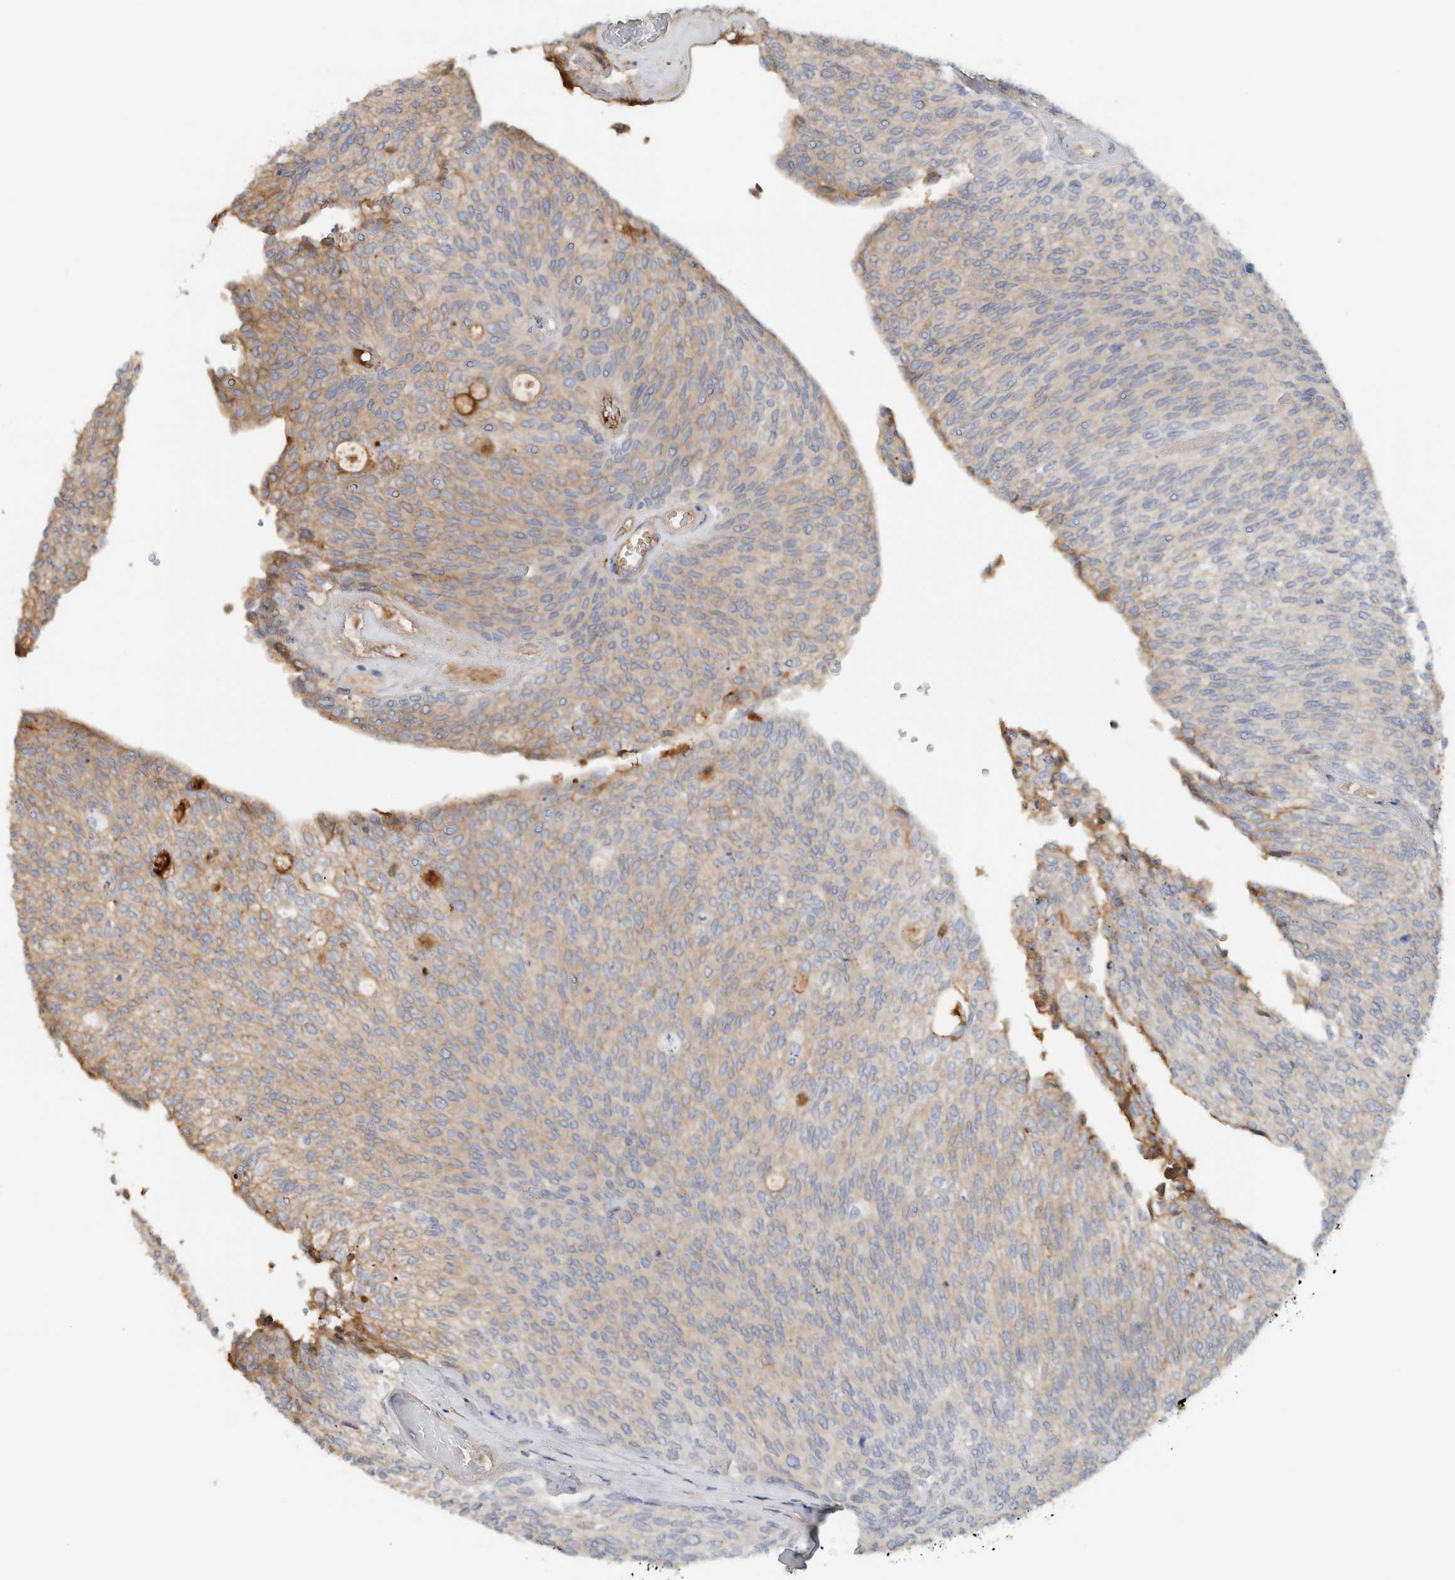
{"staining": {"intensity": "weak", "quantity": "<25%", "location": "cytoplasmic/membranous"}, "tissue": "urothelial cancer", "cell_type": "Tumor cells", "image_type": "cancer", "snomed": [{"axis": "morphology", "description": "Urothelial carcinoma, Low grade"}, {"axis": "topography", "description": "Urinary bladder"}], "caption": "Tumor cells are negative for protein expression in human urothelial cancer.", "gene": "CFI", "patient": {"sex": "female", "age": 79}}